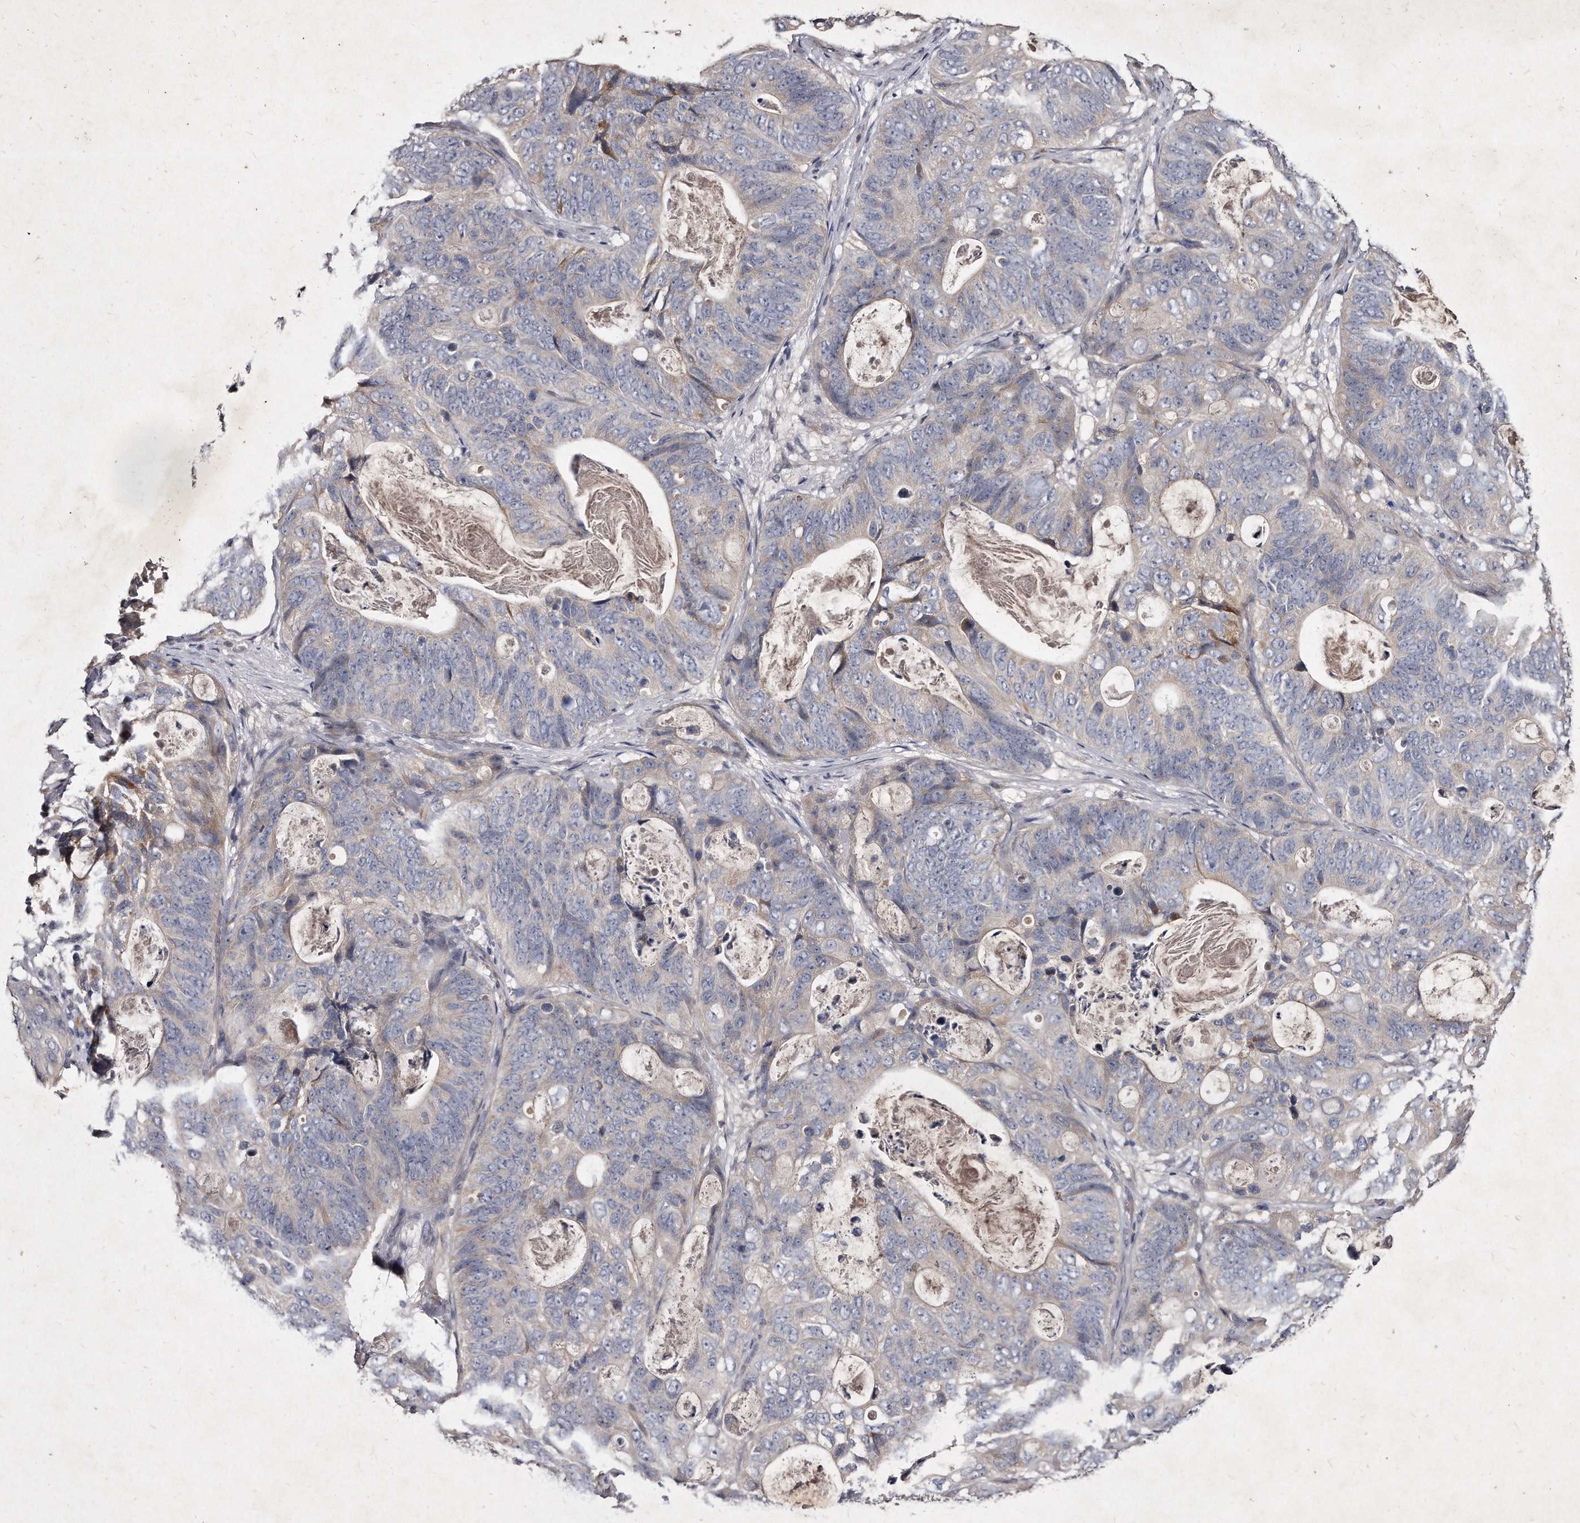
{"staining": {"intensity": "negative", "quantity": "none", "location": "none"}, "tissue": "stomach cancer", "cell_type": "Tumor cells", "image_type": "cancer", "snomed": [{"axis": "morphology", "description": "Normal tissue, NOS"}, {"axis": "morphology", "description": "Adenocarcinoma, NOS"}, {"axis": "topography", "description": "Stomach"}], "caption": "The immunohistochemistry histopathology image has no significant staining in tumor cells of stomach cancer (adenocarcinoma) tissue.", "gene": "KLHDC3", "patient": {"sex": "female", "age": 89}}